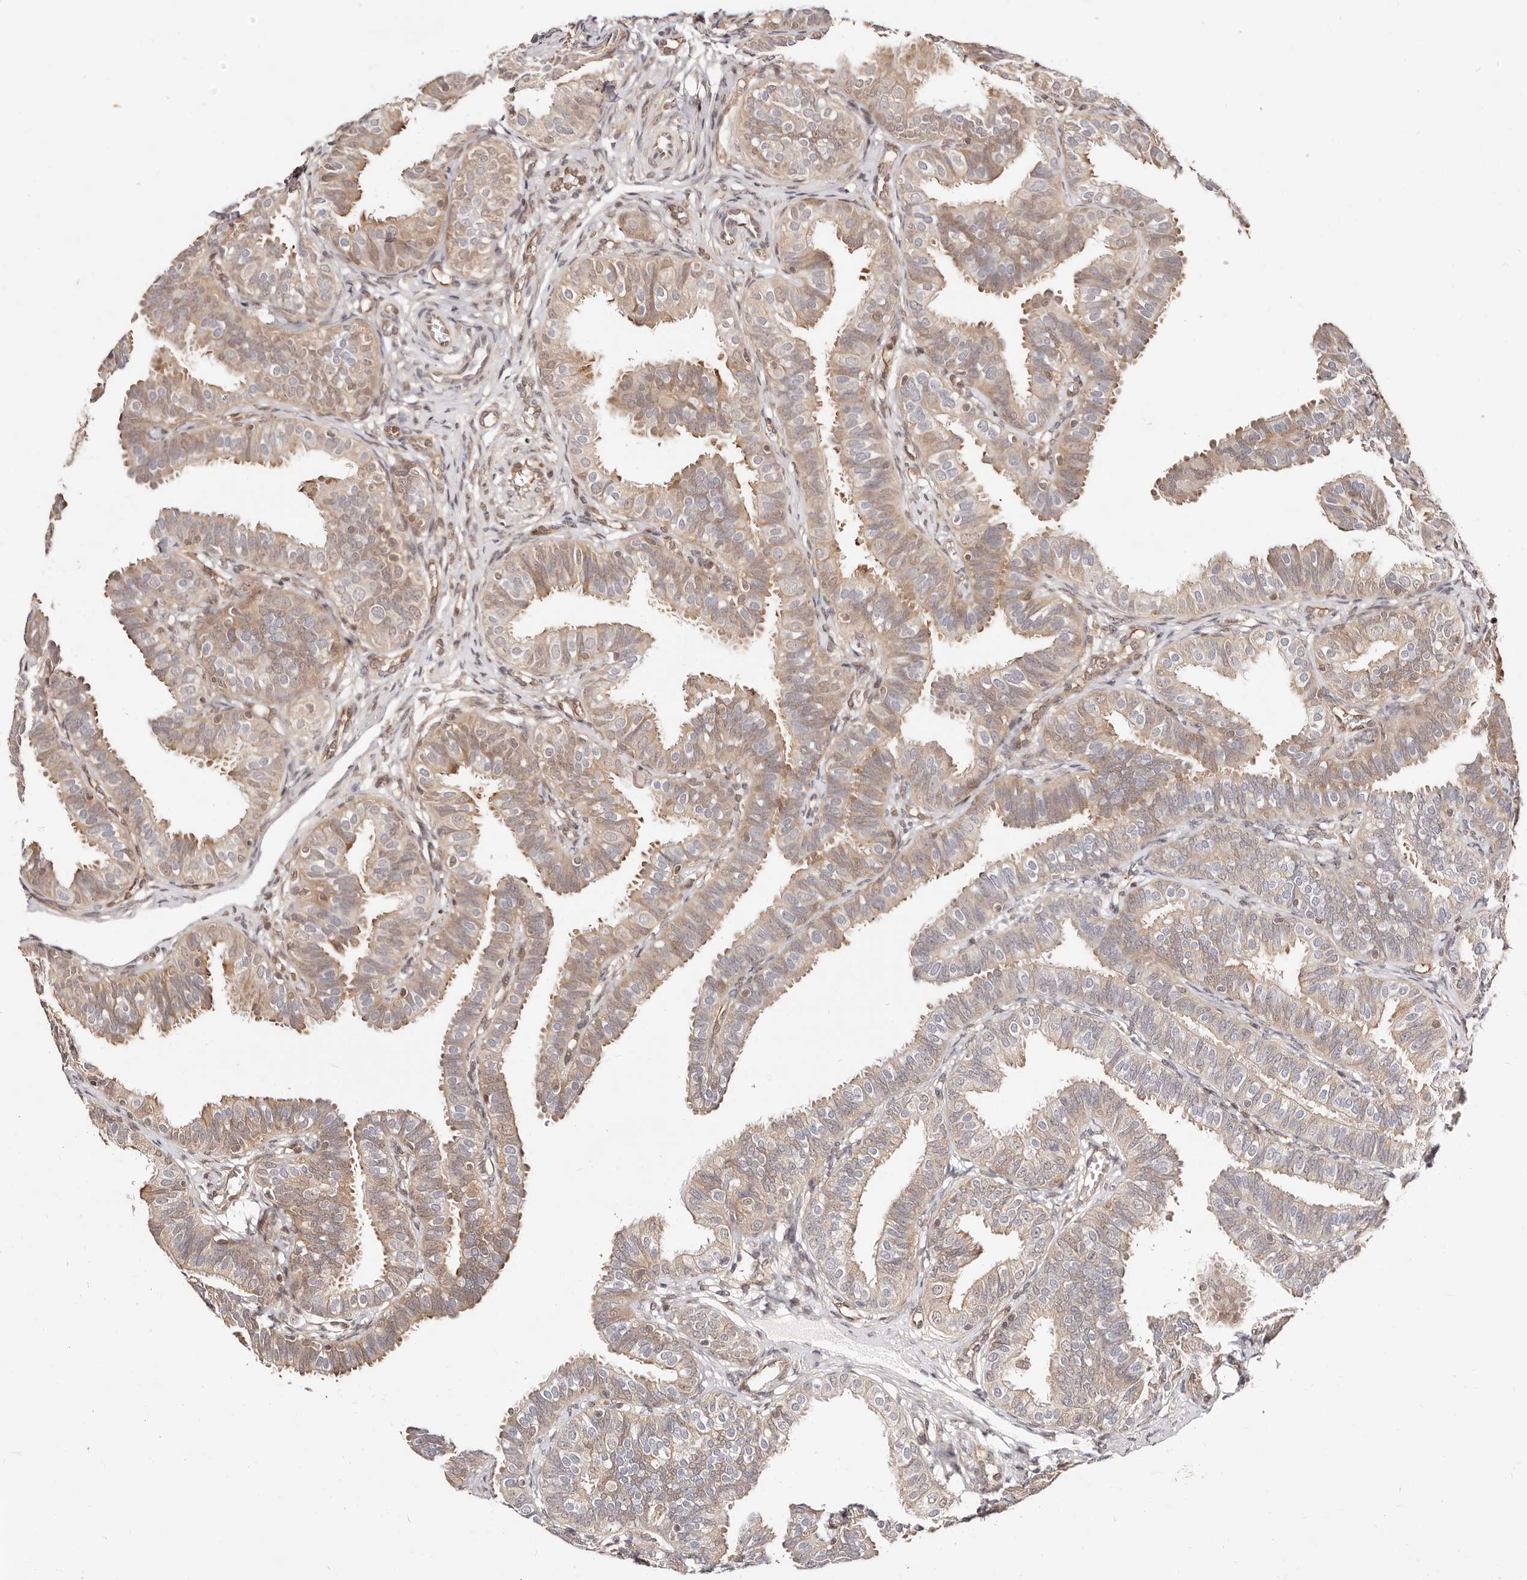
{"staining": {"intensity": "weak", "quantity": "25%-75%", "location": "cytoplasmic/membranous,nuclear"}, "tissue": "fallopian tube", "cell_type": "Glandular cells", "image_type": "normal", "snomed": [{"axis": "morphology", "description": "Normal tissue, NOS"}, {"axis": "topography", "description": "Fallopian tube"}], "caption": "A brown stain highlights weak cytoplasmic/membranous,nuclear positivity of a protein in glandular cells of unremarkable fallopian tube. (IHC, brightfield microscopy, high magnification).", "gene": "STAT5A", "patient": {"sex": "female", "age": 35}}